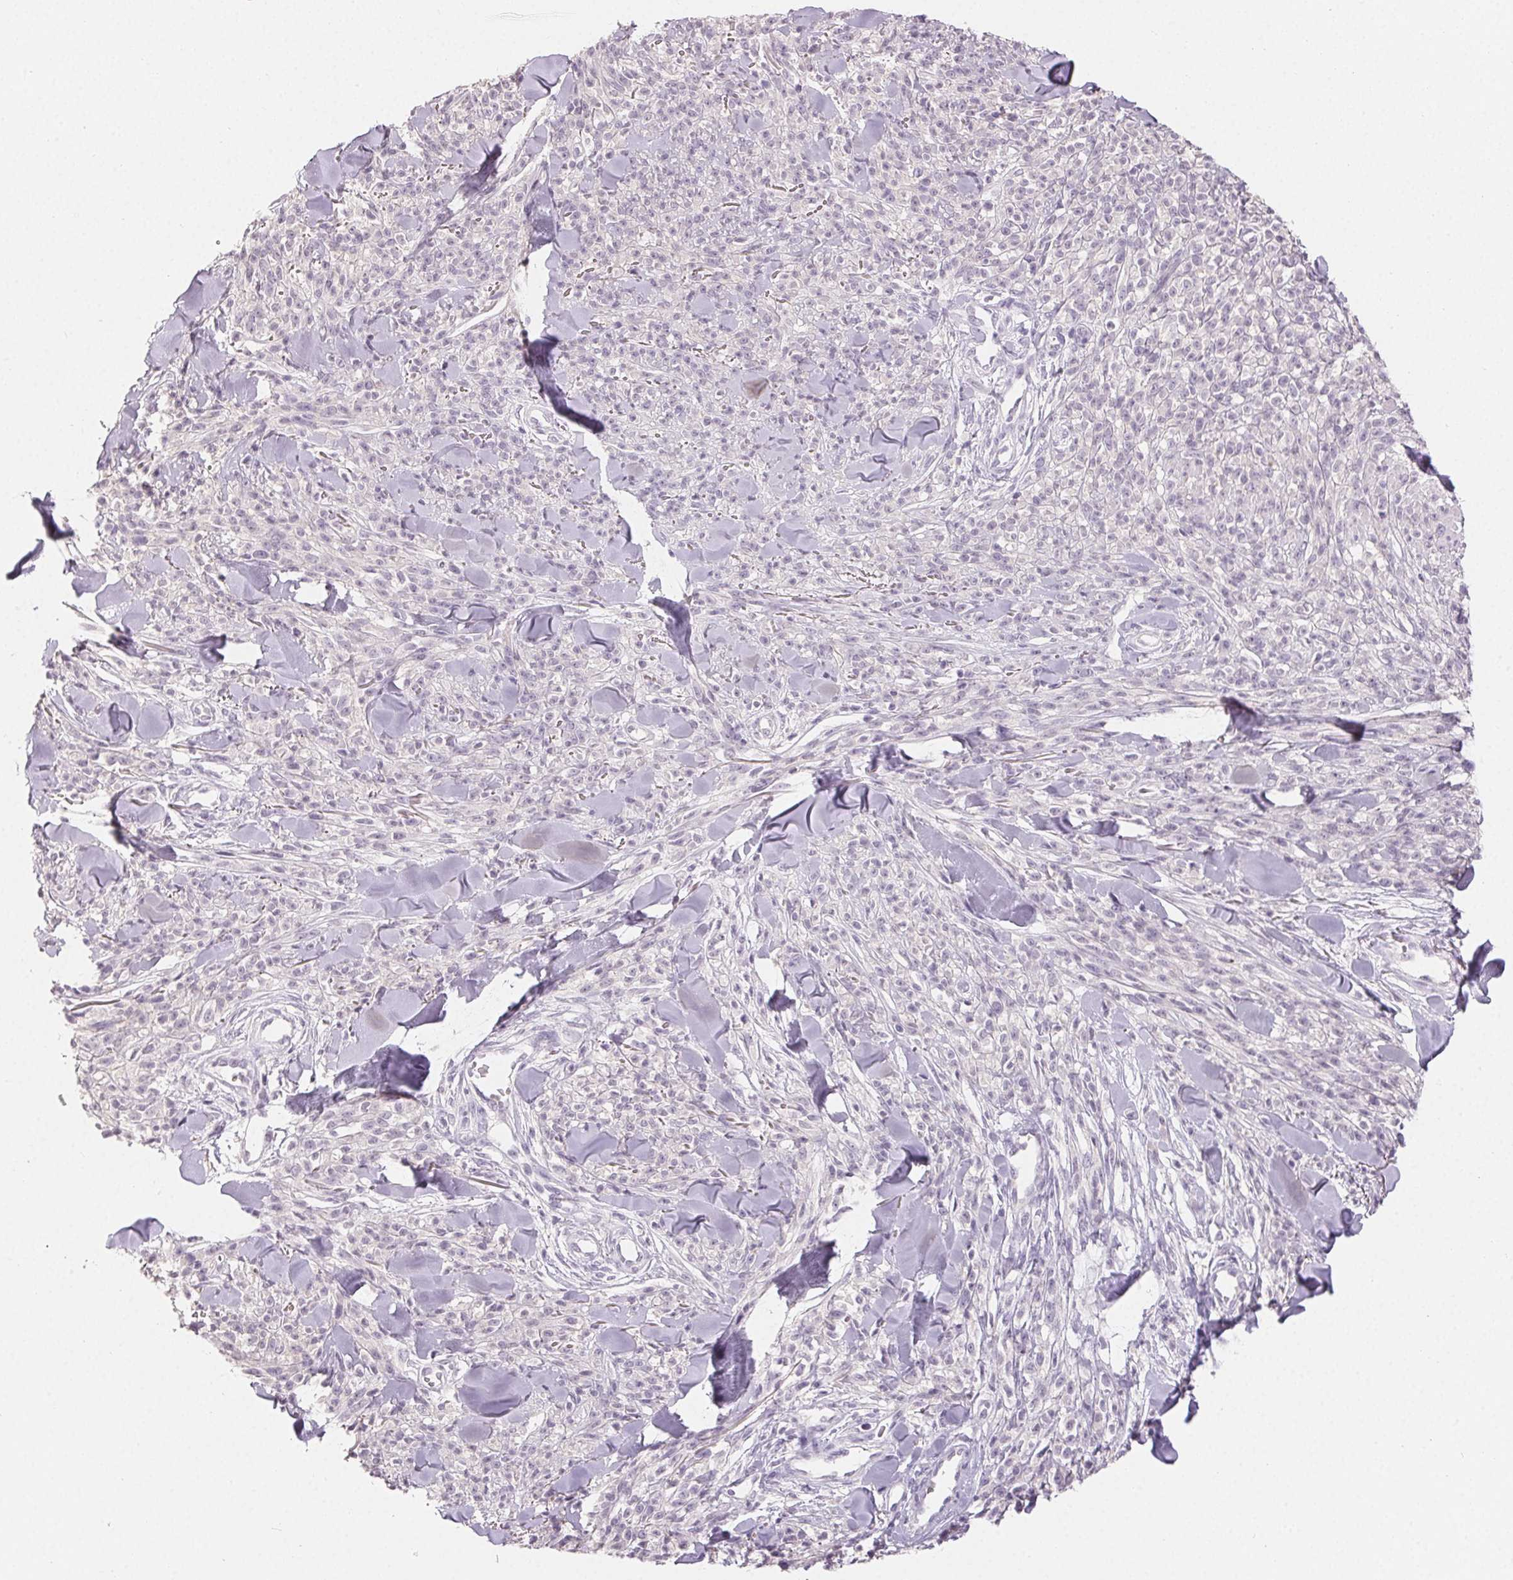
{"staining": {"intensity": "negative", "quantity": "none", "location": "none"}, "tissue": "melanoma", "cell_type": "Tumor cells", "image_type": "cancer", "snomed": [{"axis": "morphology", "description": "Malignant melanoma, NOS"}, {"axis": "topography", "description": "Skin"}, {"axis": "topography", "description": "Skin of trunk"}], "caption": "Photomicrograph shows no significant protein expression in tumor cells of malignant melanoma.", "gene": "SFTPD", "patient": {"sex": "male", "age": 74}}